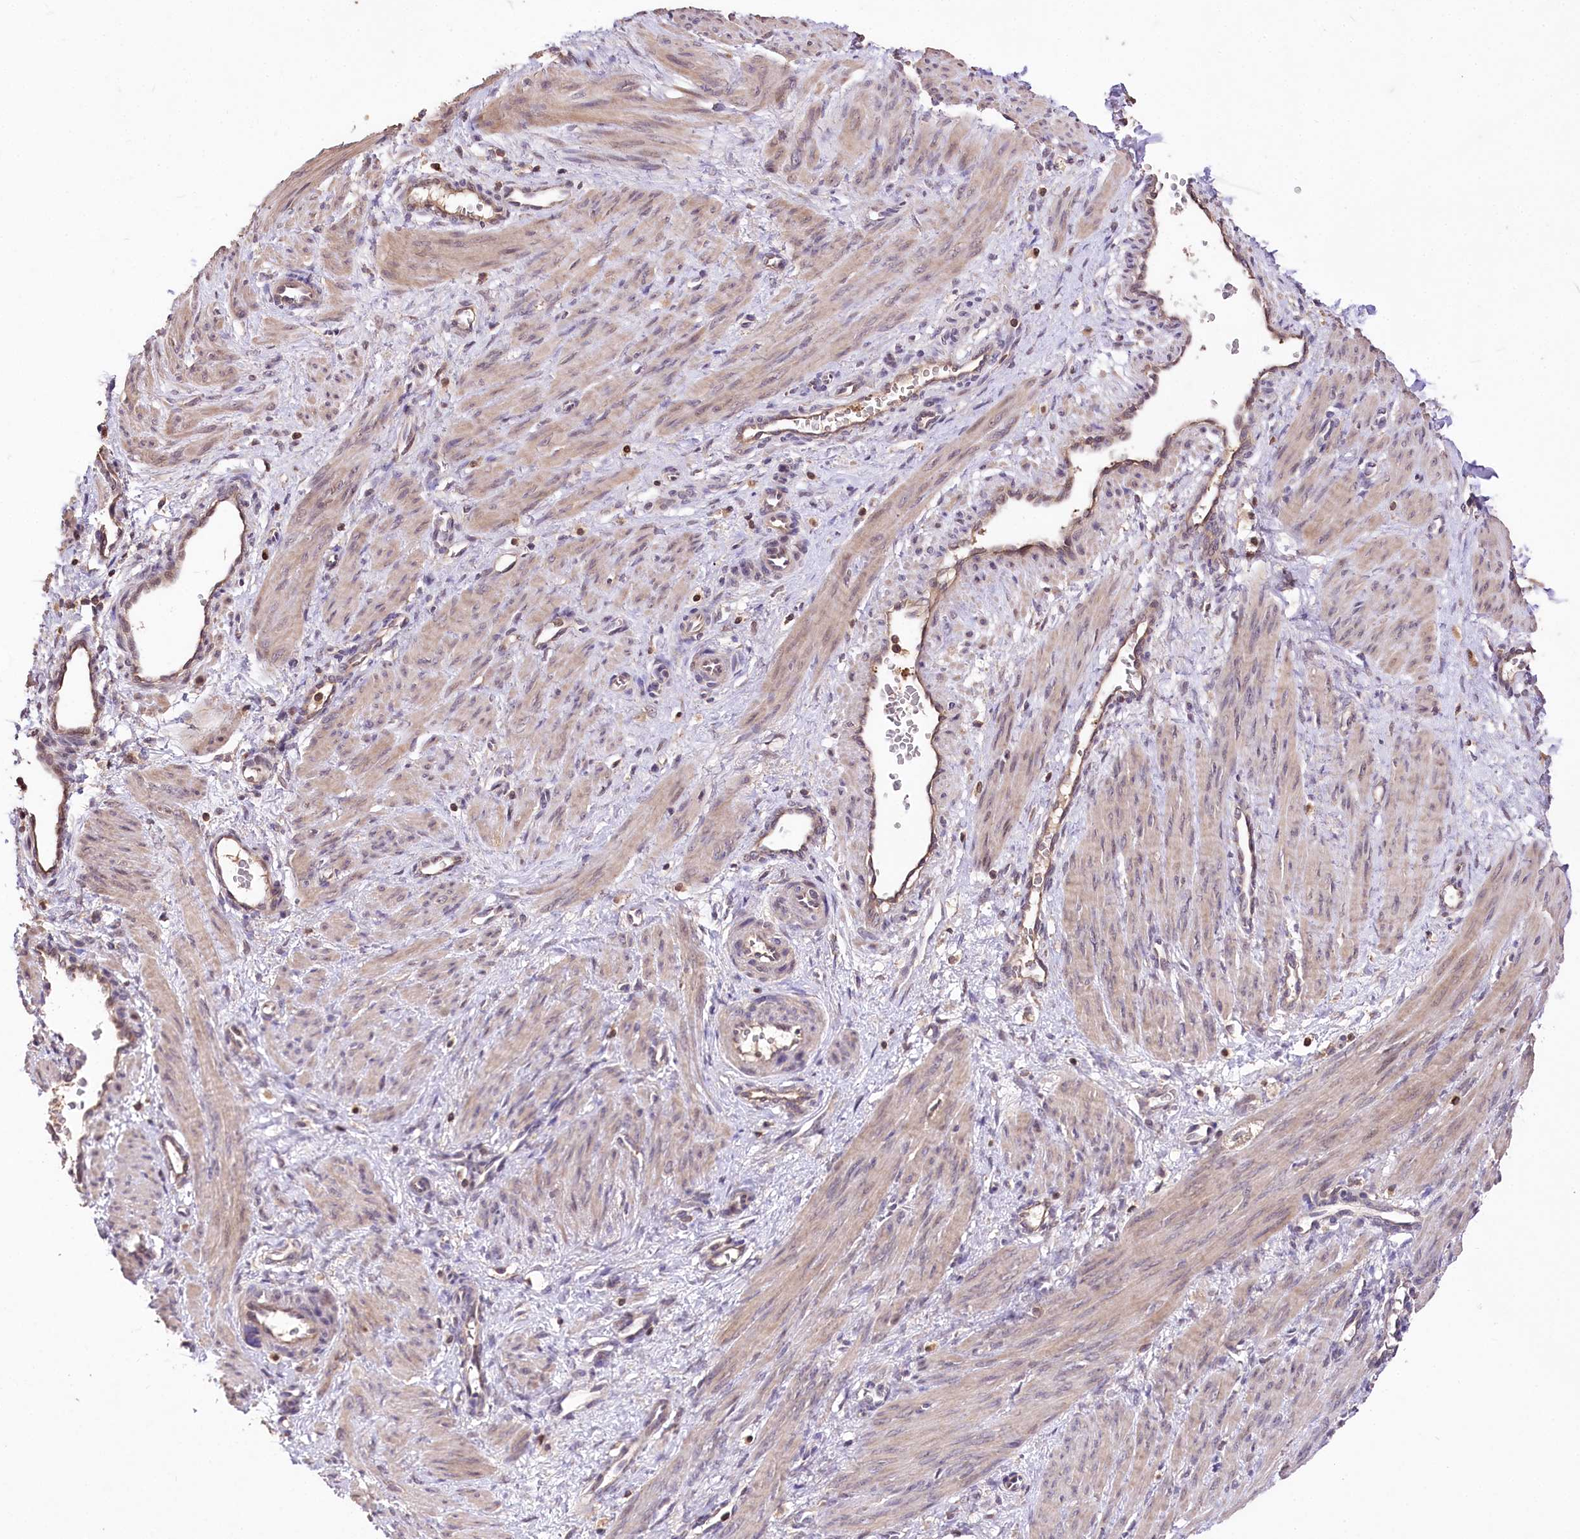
{"staining": {"intensity": "weak", "quantity": ">75%", "location": "cytoplasmic/membranous"}, "tissue": "smooth muscle", "cell_type": "Smooth muscle cells", "image_type": "normal", "snomed": [{"axis": "morphology", "description": "Normal tissue, NOS"}, {"axis": "topography", "description": "Endometrium"}], "caption": "Smooth muscle cells display weak cytoplasmic/membranous expression in approximately >75% of cells in benign smooth muscle. (Stains: DAB (3,3'-diaminobenzidine) in brown, nuclei in blue, Microscopy: brightfield microscopy at high magnification).", "gene": "SERGEF", "patient": {"sex": "female", "age": 33}}